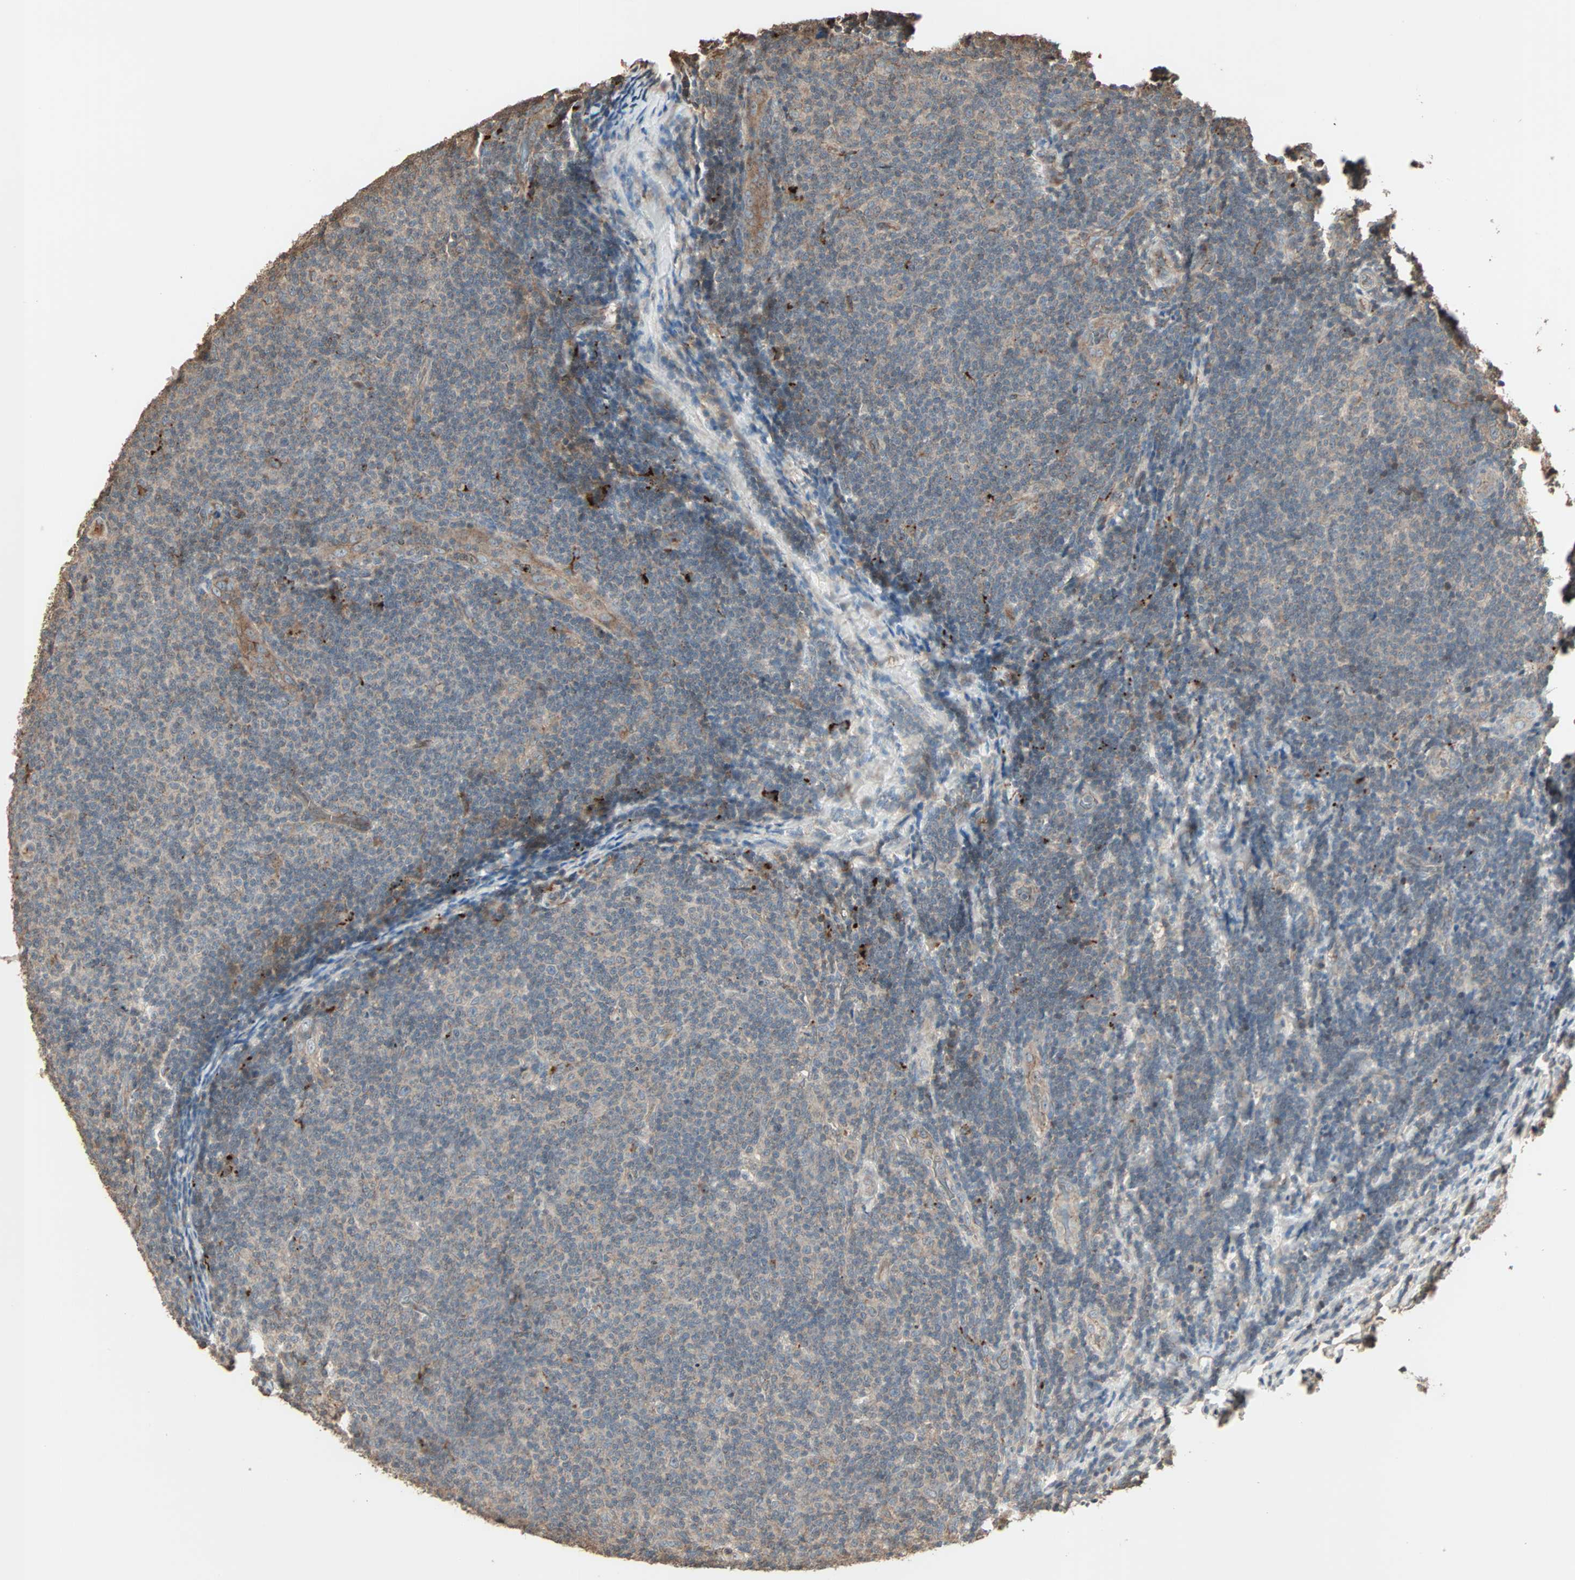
{"staining": {"intensity": "weak", "quantity": "25%-75%", "location": "cytoplasmic/membranous"}, "tissue": "lymphoma", "cell_type": "Tumor cells", "image_type": "cancer", "snomed": [{"axis": "morphology", "description": "Malignant lymphoma, non-Hodgkin's type, Low grade"}, {"axis": "topography", "description": "Lymph node"}], "caption": "This is a photomicrograph of IHC staining of lymphoma, which shows weak positivity in the cytoplasmic/membranous of tumor cells.", "gene": "CALCRL", "patient": {"sex": "male", "age": 83}}